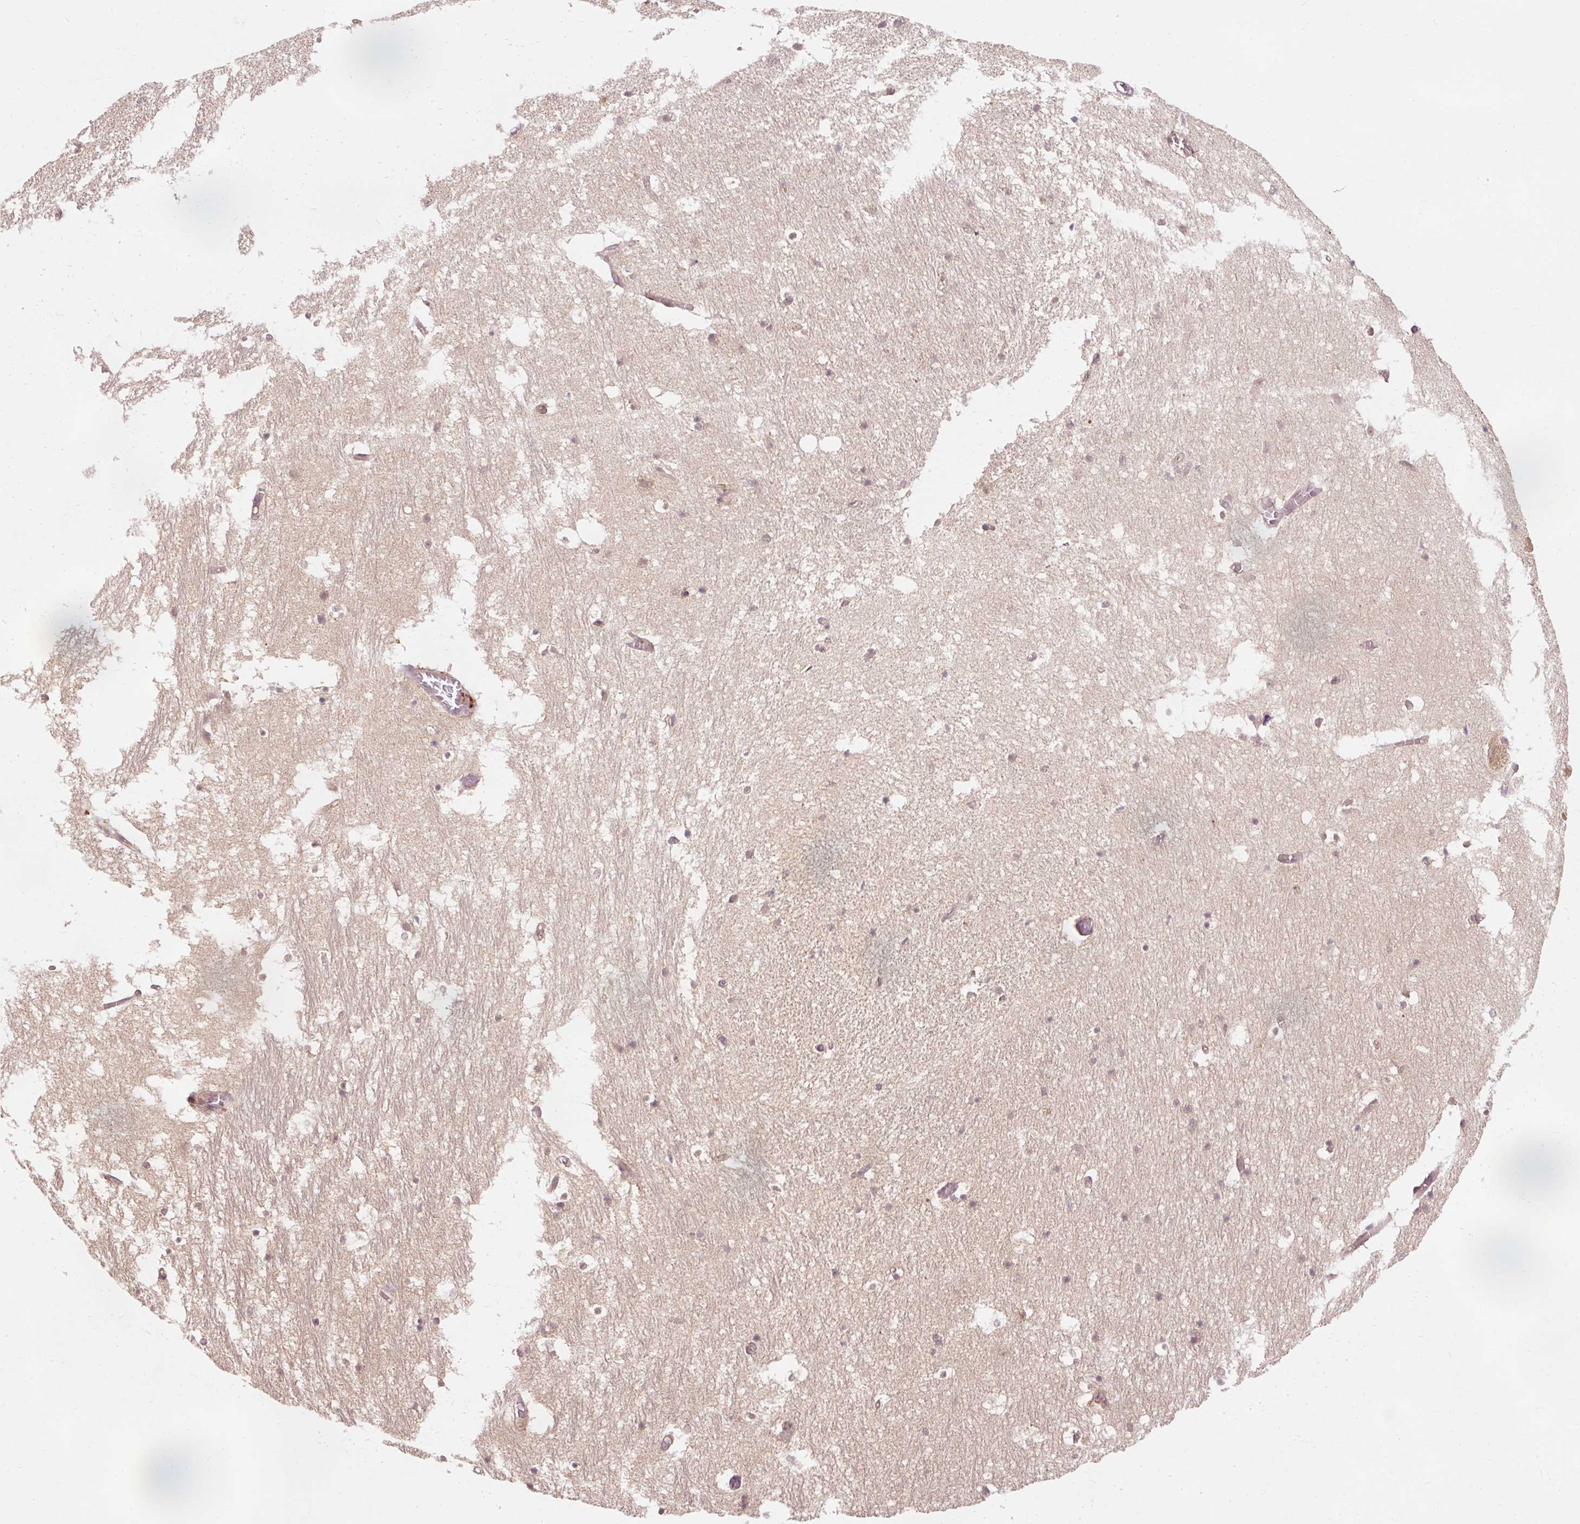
{"staining": {"intensity": "weak", "quantity": ">75%", "location": "cytoplasmic/membranous"}, "tissue": "hippocampus", "cell_type": "Glial cells", "image_type": "normal", "snomed": [{"axis": "morphology", "description": "Normal tissue, NOS"}, {"axis": "topography", "description": "Hippocampus"}], "caption": "Immunohistochemical staining of benign hippocampus displays >75% levels of weak cytoplasmic/membranous protein positivity in approximately >75% of glial cells.", "gene": "PDAP1", "patient": {"sex": "female", "age": 52}}